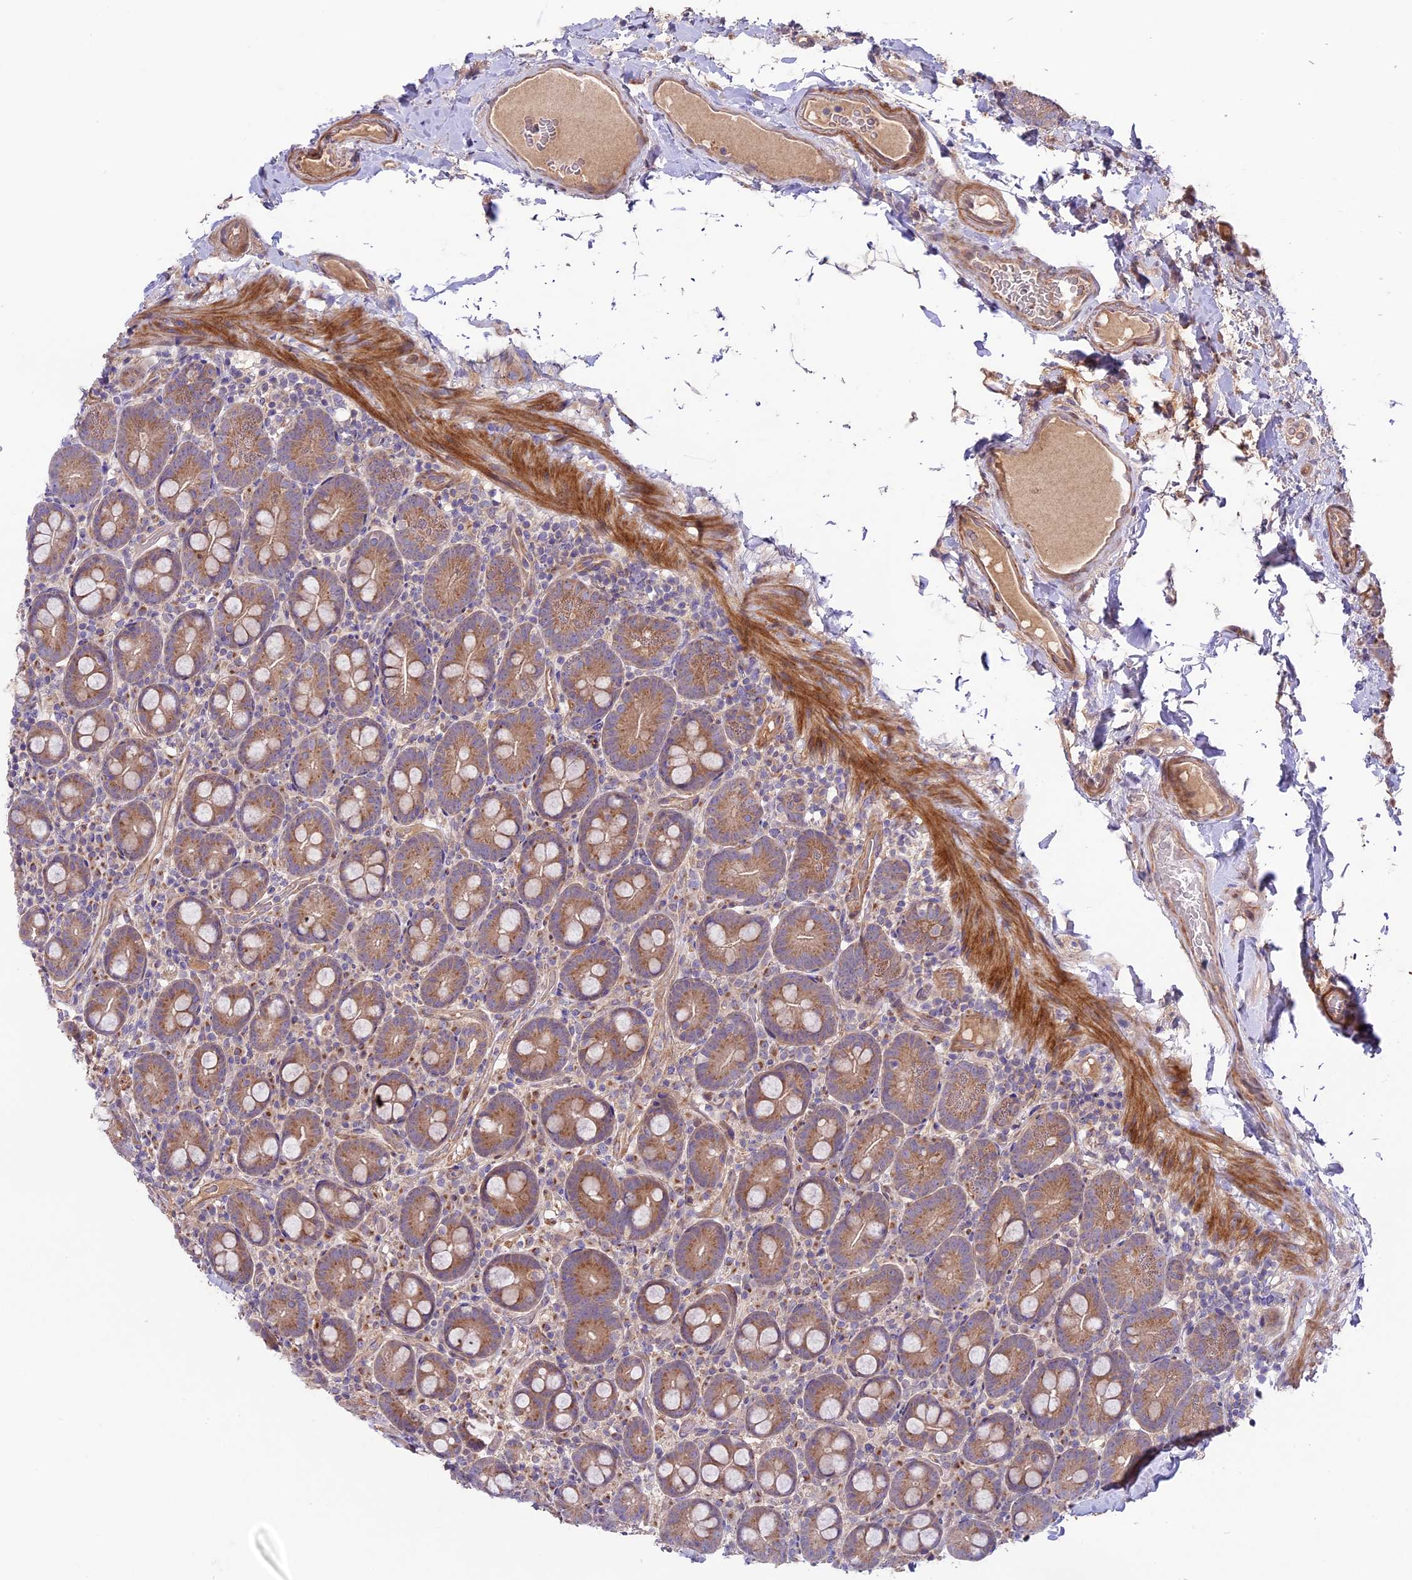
{"staining": {"intensity": "strong", "quantity": ">75%", "location": "cytoplasmic/membranous"}, "tissue": "small intestine", "cell_type": "Glandular cells", "image_type": "normal", "snomed": [{"axis": "morphology", "description": "Normal tissue, NOS"}, {"axis": "topography", "description": "Small intestine"}], "caption": "A high-resolution histopathology image shows IHC staining of benign small intestine, which demonstrates strong cytoplasmic/membranous expression in about >75% of glandular cells.", "gene": "COG8", "patient": {"sex": "female", "age": 68}}